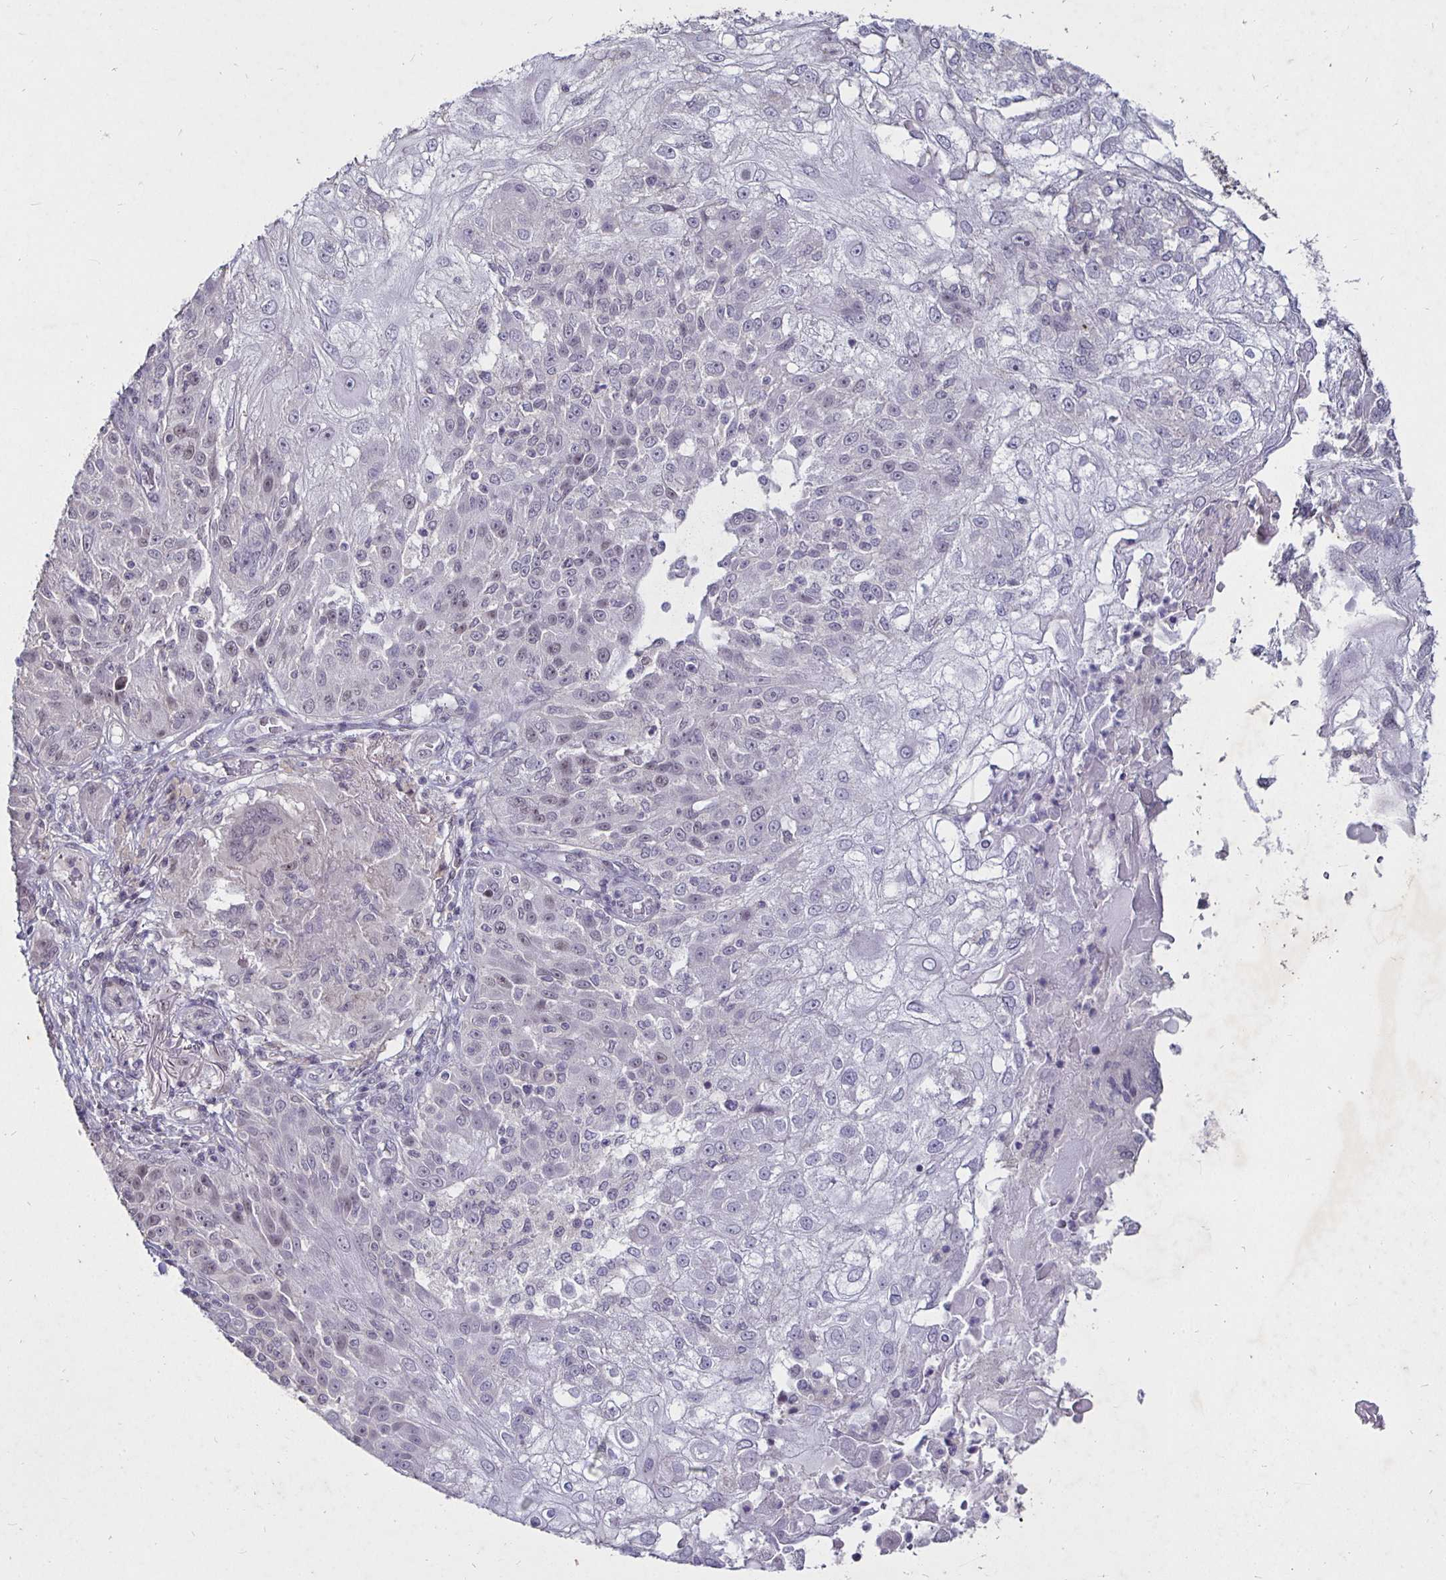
{"staining": {"intensity": "weak", "quantity": "<25%", "location": "nuclear"}, "tissue": "skin cancer", "cell_type": "Tumor cells", "image_type": "cancer", "snomed": [{"axis": "morphology", "description": "Normal tissue, NOS"}, {"axis": "morphology", "description": "Squamous cell carcinoma, NOS"}, {"axis": "topography", "description": "Skin"}], "caption": "High power microscopy histopathology image of an immunohistochemistry image of skin cancer, revealing no significant expression in tumor cells.", "gene": "MLH1", "patient": {"sex": "female", "age": 83}}